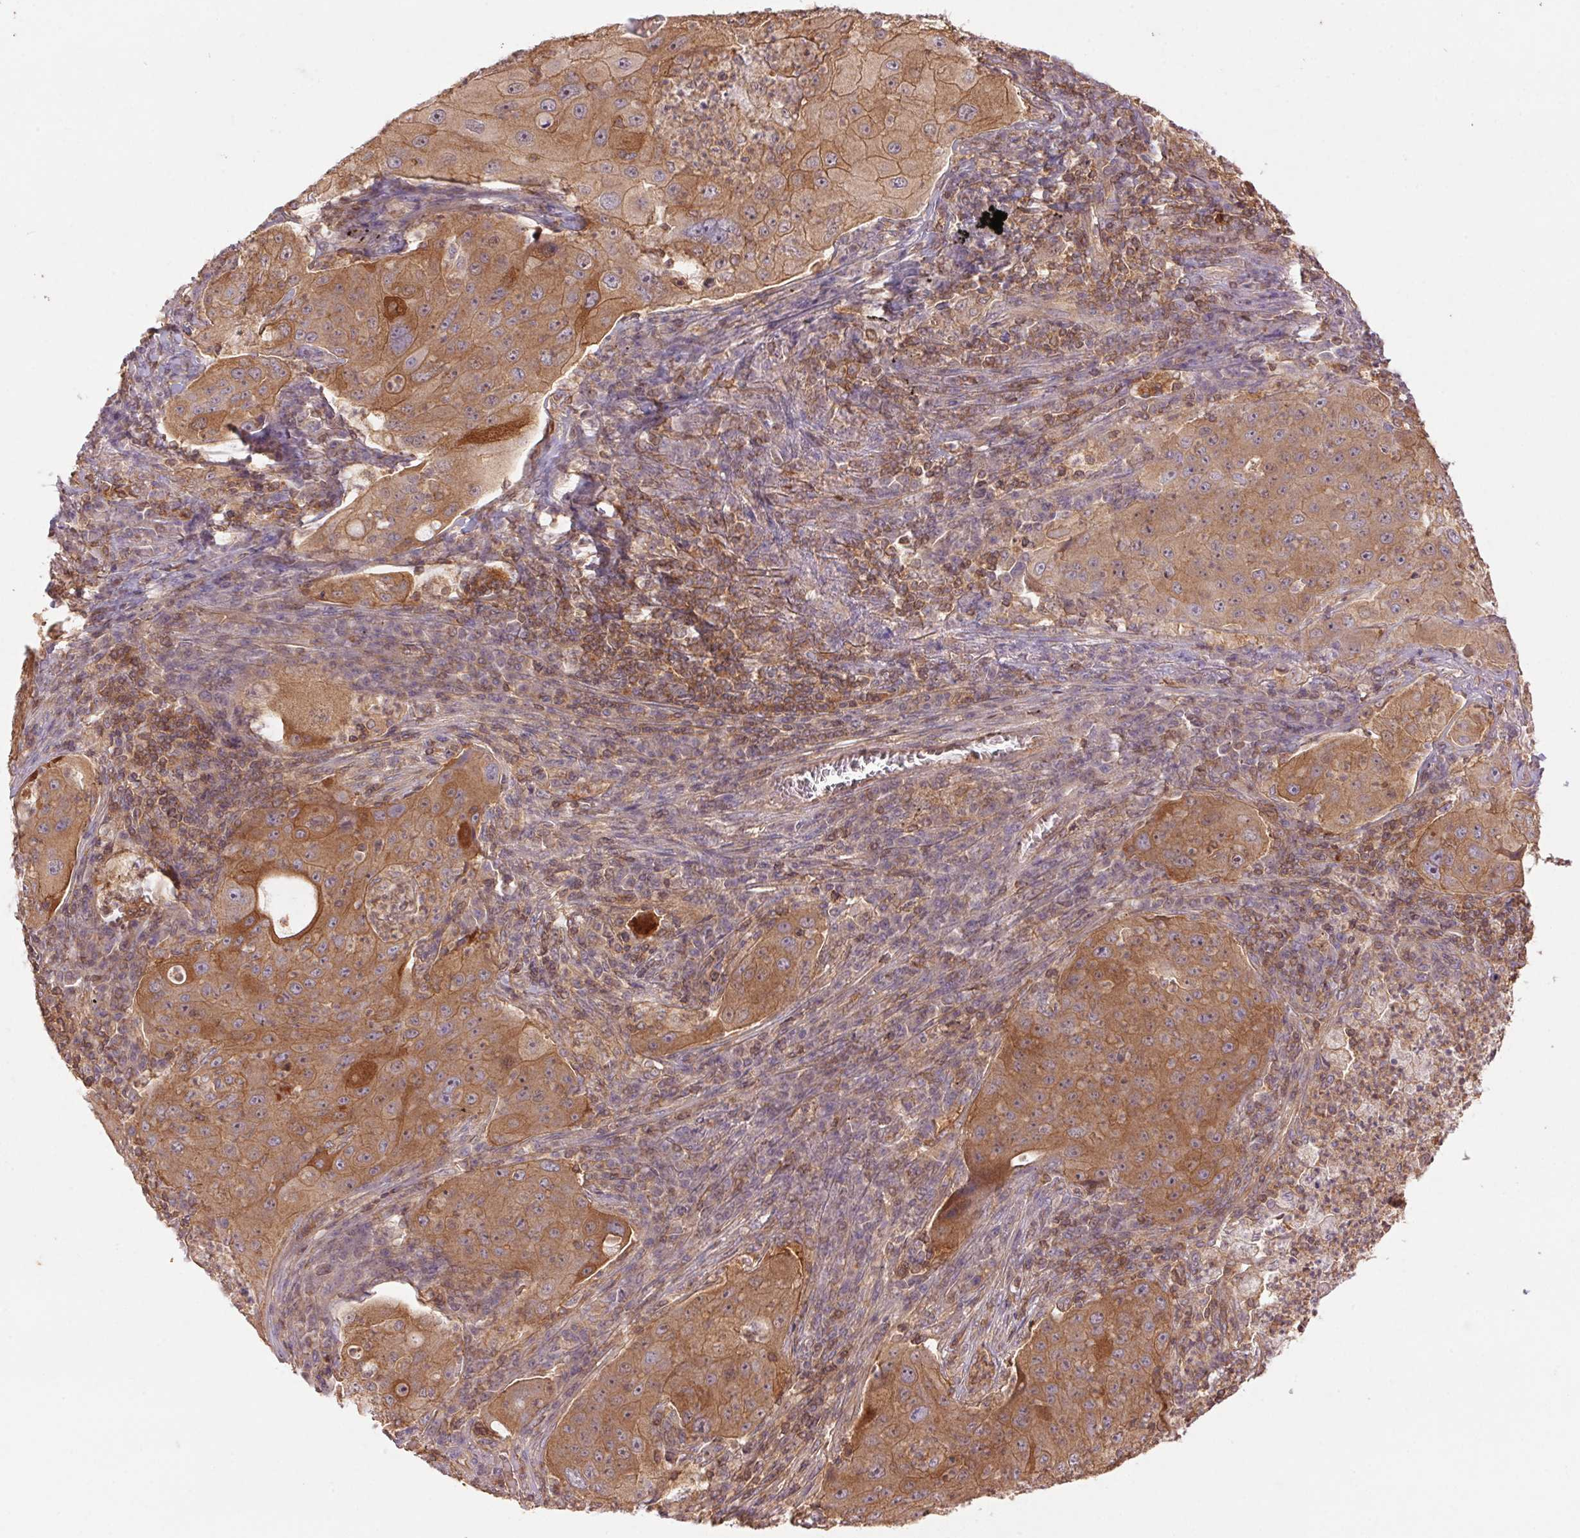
{"staining": {"intensity": "moderate", "quantity": ">75%", "location": "cytoplasmic/membranous"}, "tissue": "lung cancer", "cell_type": "Tumor cells", "image_type": "cancer", "snomed": [{"axis": "morphology", "description": "Squamous cell carcinoma, NOS"}, {"axis": "topography", "description": "Lung"}], "caption": "Lung cancer tissue reveals moderate cytoplasmic/membranous staining in approximately >75% of tumor cells, visualized by immunohistochemistry. (brown staining indicates protein expression, while blue staining denotes nuclei).", "gene": "TUBA3D", "patient": {"sex": "female", "age": 59}}